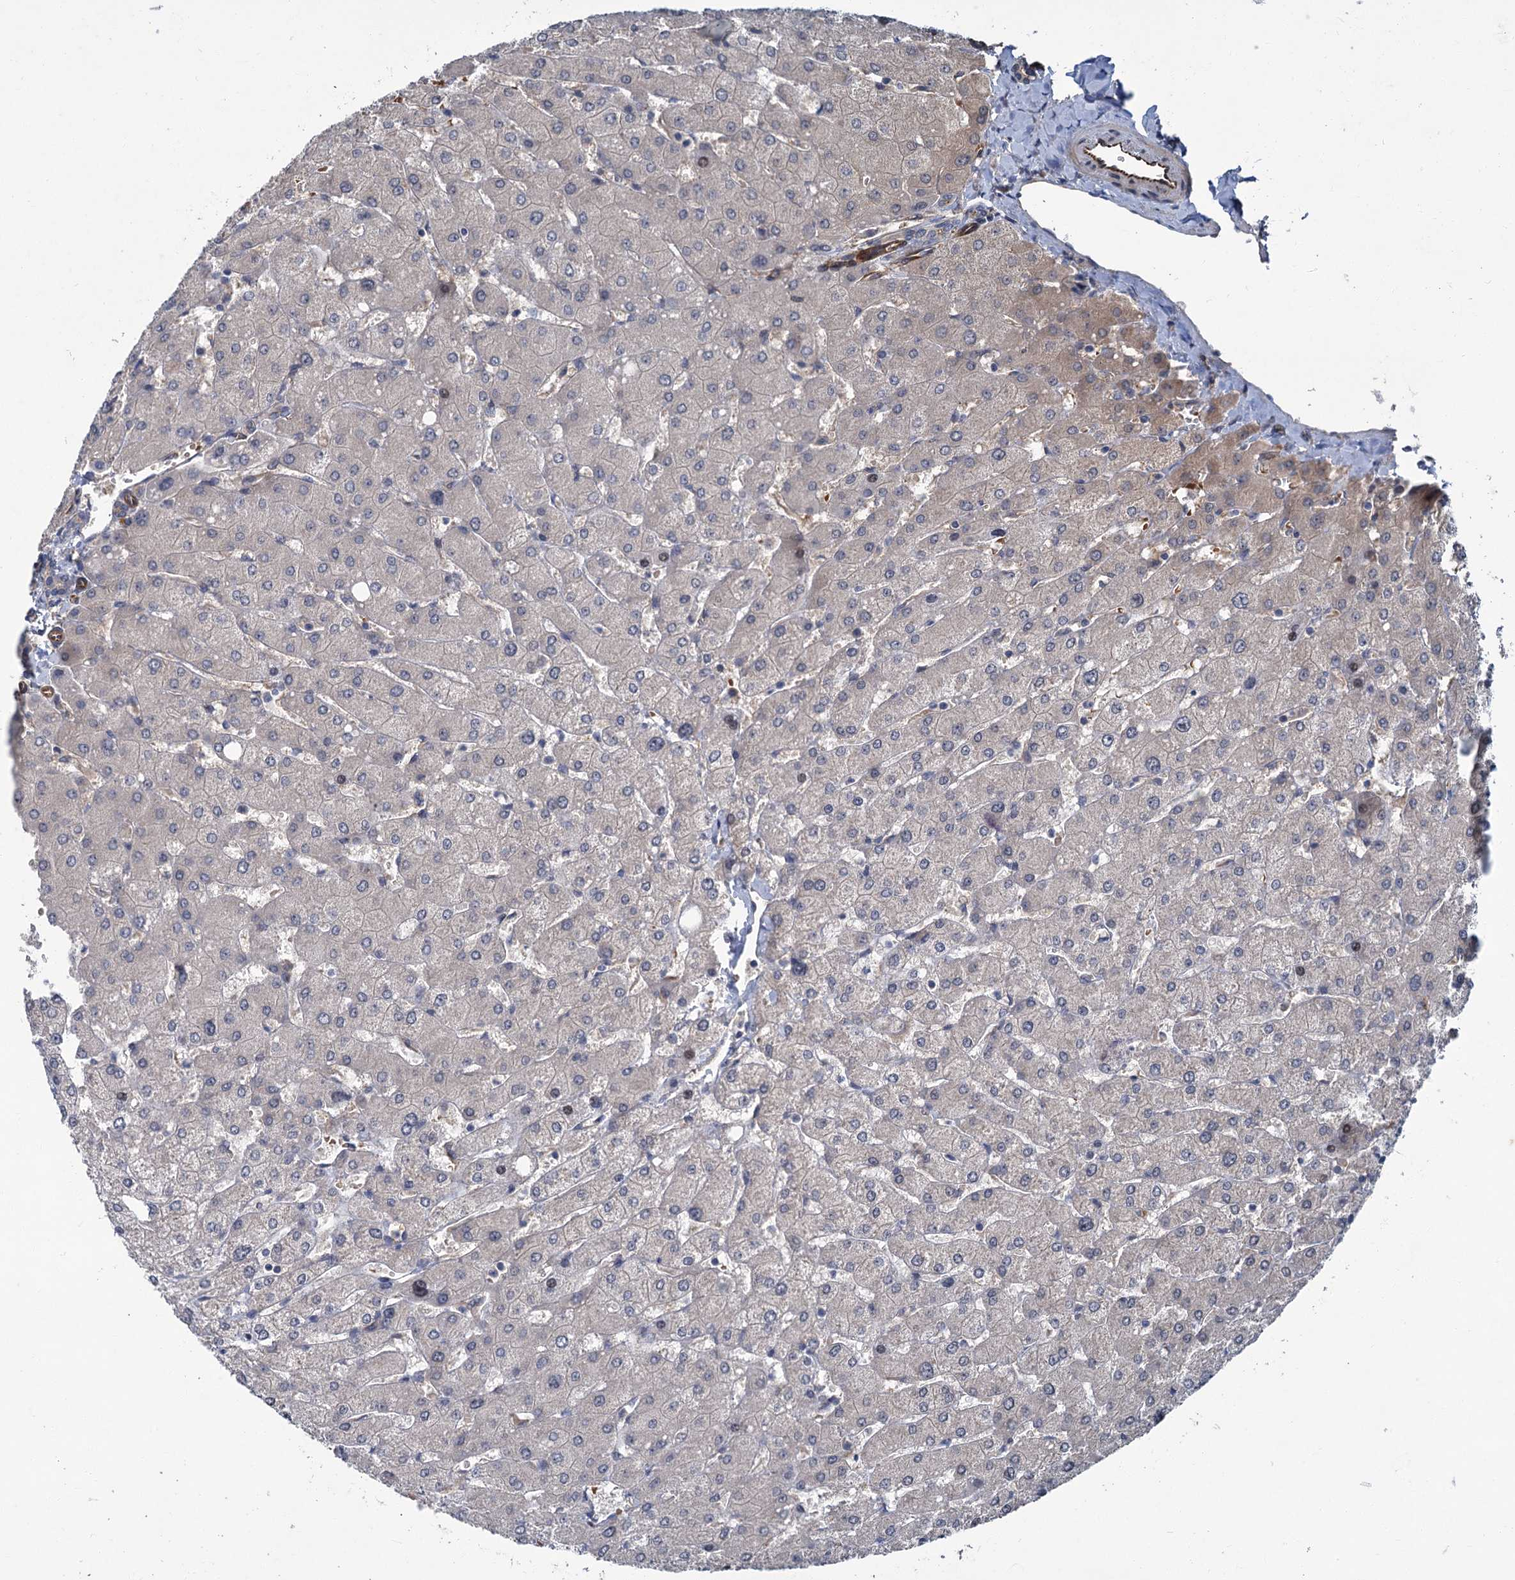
{"staining": {"intensity": "negative", "quantity": "none", "location": "none"}, "tissue": "liver", "cell_type": "Cholangiocytes", "image_type": "normal", "snomed": [{"axis": "morphology", "description": "Normal tissue, NOS"}, {"axis": "topography", "description": "Liver"}], "caption": "The immunohistochemistry (IHC) image has no significant positivity in cholangiocytes of liver. Nuclei are stained in blue.", "gene": "PKN2", "patient": {"sex": "male", "age": 55}}